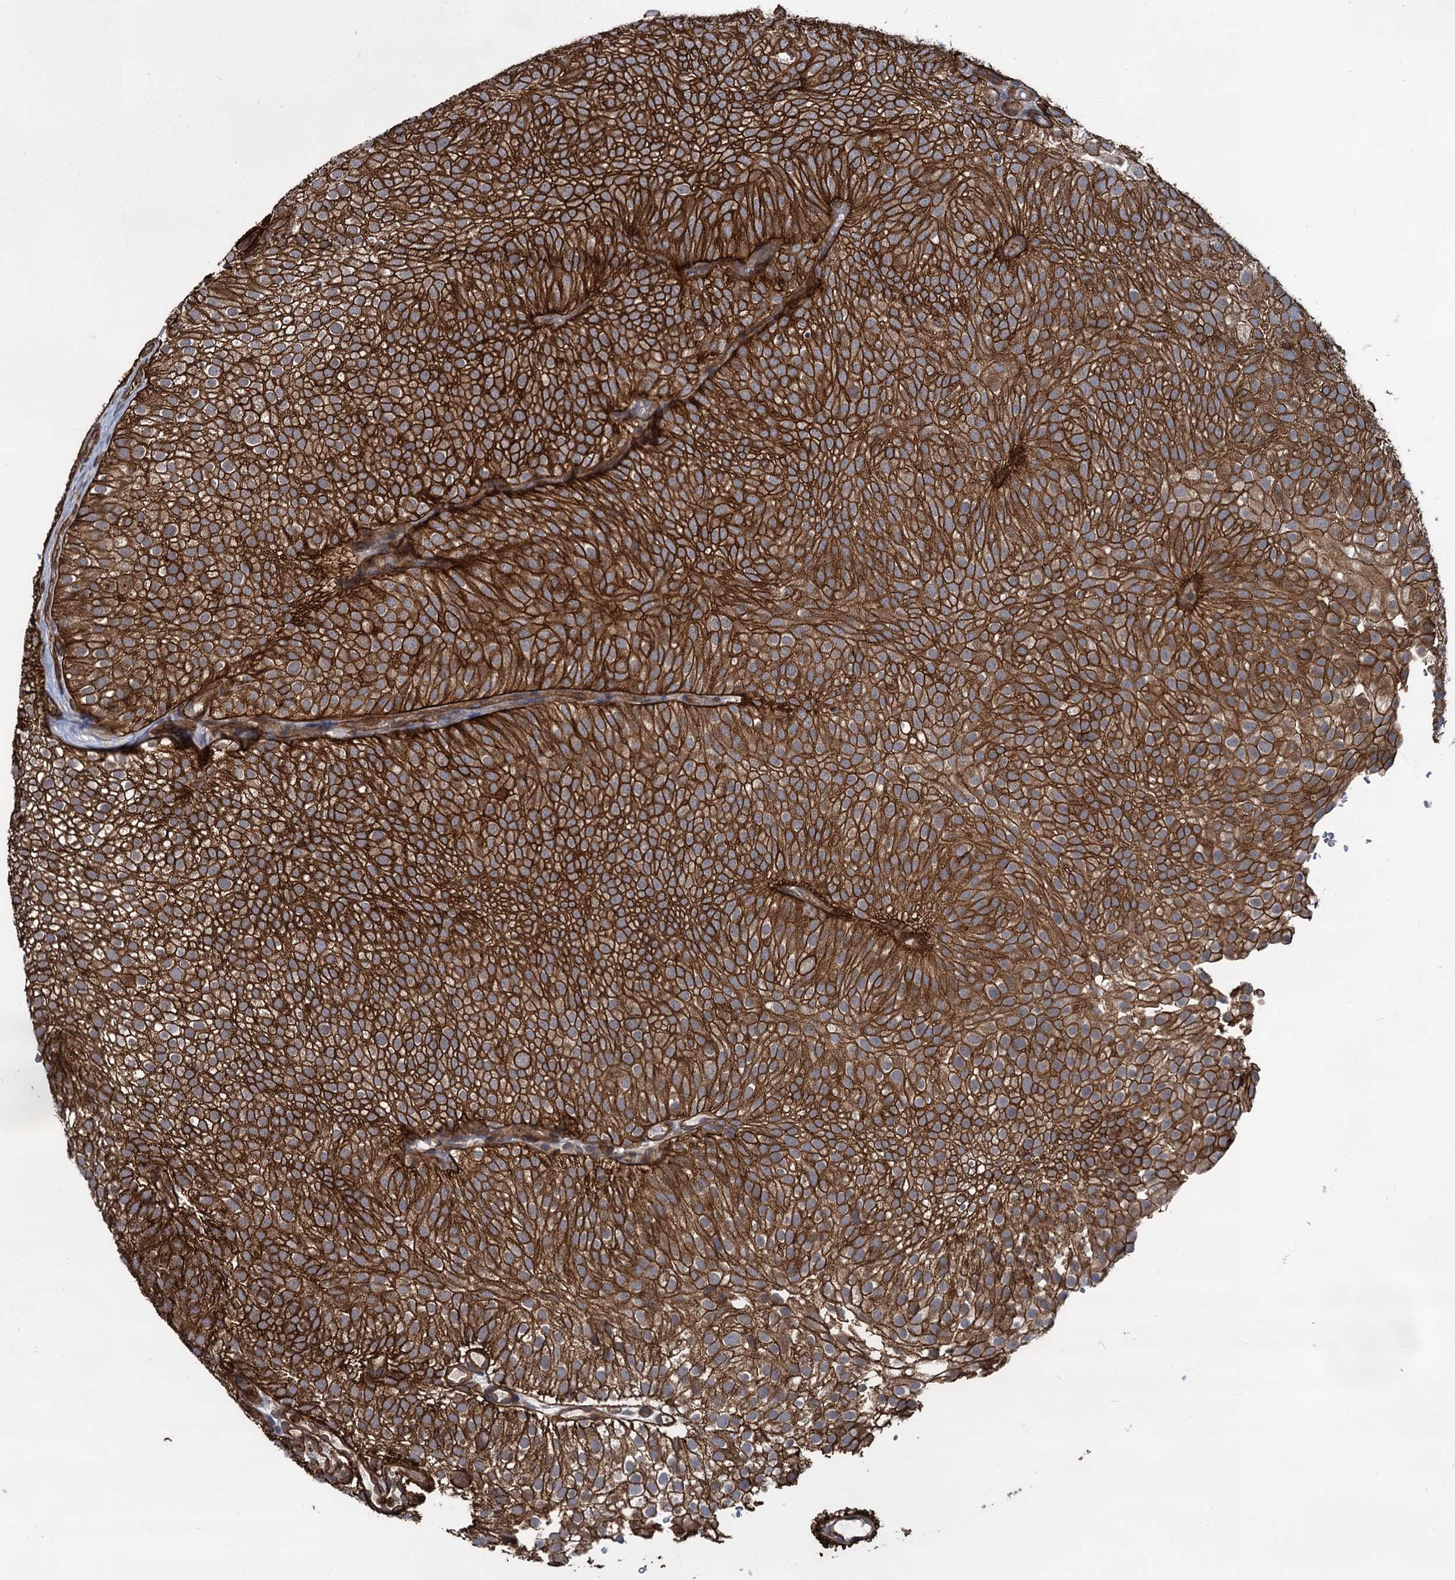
{"staining": {"intensity": "strong", "quantity": ">75%", "location": "cytoplasmic/membranous"}, "tissue": "urothelial cancer", "cell_type": "Tumor cells", "image_type": "cancer", "snomed": [{"axis": "morphology", "description": "Urothelial carcinoma, Low grade"}, {"axis": "topography", "description": "Urinary bladder"}], "caption": "Immunohistochemistry staining of low-grade urothelial carcinoma, which reveals high levels of strong cytoplasmic/membranous expression in approximately >75% of tumor cells indicating strong cytoplasmic/membranous protein staining. The staining was performed using DAB (3,3'-diaminobenzidine) (brown) for protein detection and nuclei were counterstained in hematoxylin (blue).", "gene": "SVIP", "patient": {"sex": "male", "age": 78}}